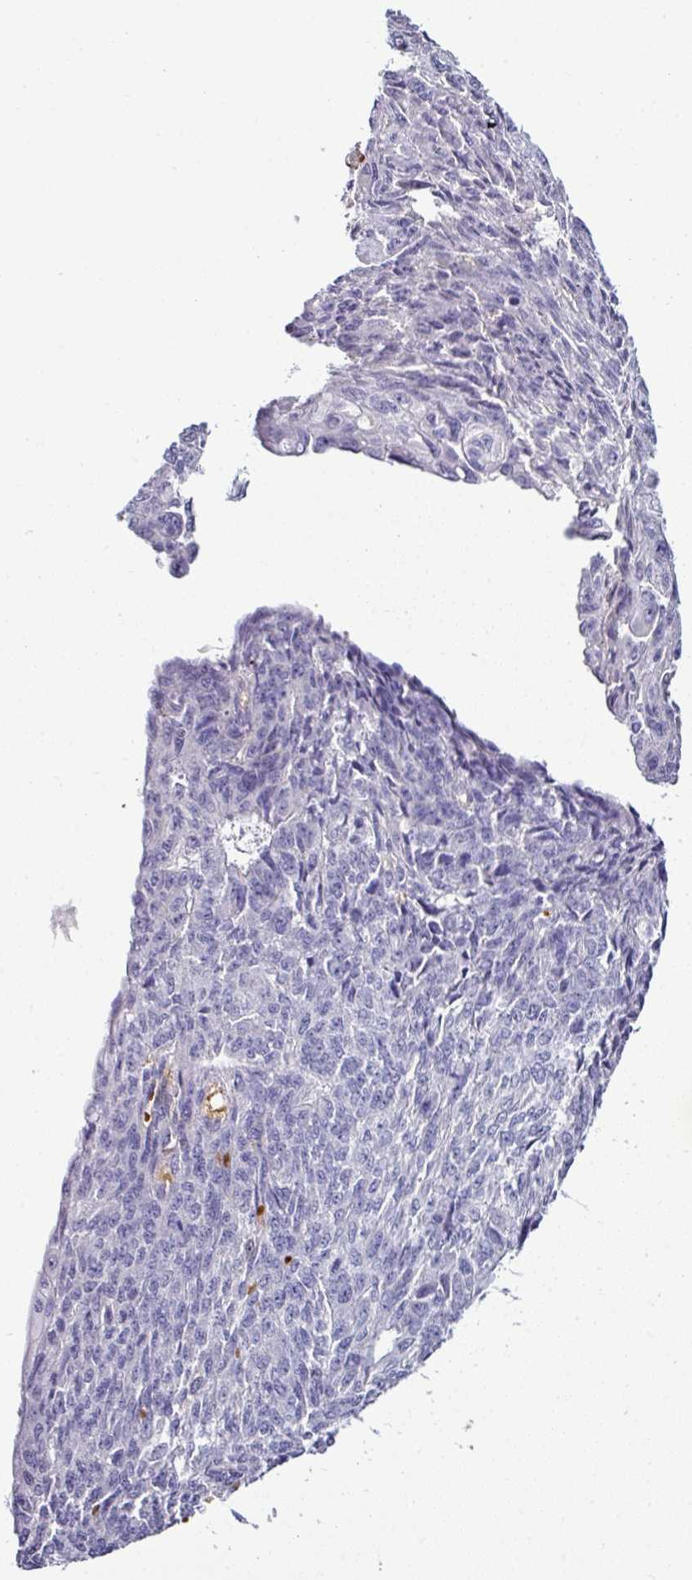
{"staining": {"intensity": "negative", "quantity": "none", "location": "none"}, "tissue": "endometrial cancer", "cell_type": "Tumor cells", "image_type": "cancer", "snomed": [{"axis": "morphology", "description": "Adenocarcinoma, NOS"}, {"axis": "topography", "description": "Endometrium"}], "caption": "DAB immunohistochemical staining of endometrial cancer (adenocarcinoma) reveals no significant expression in tumor cells.", "gene": "NAPSA", "patient": {"sex": "female", "age": 32}}